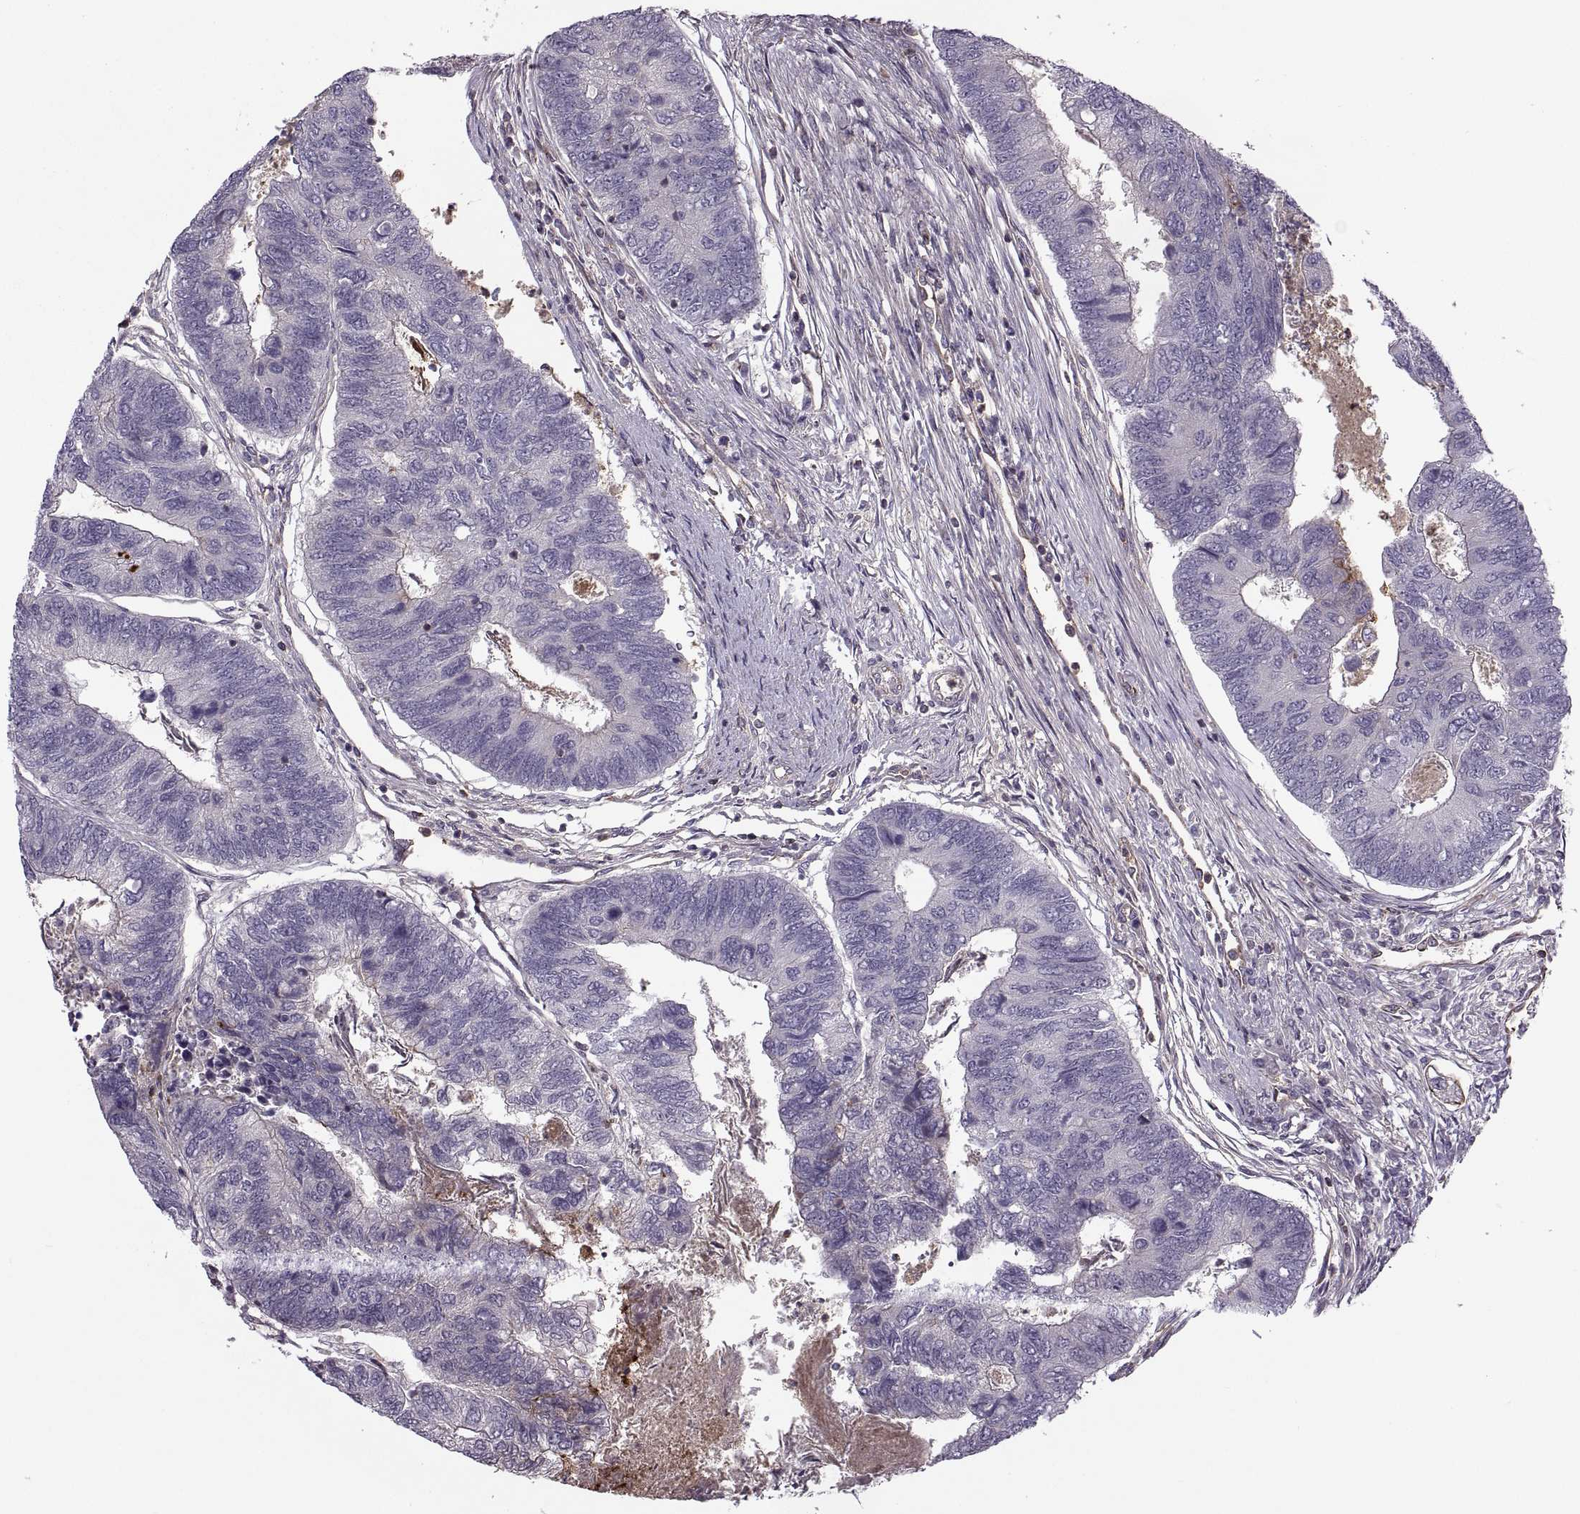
{"staining": {"intensity": "negative", "quantity": "none", "location": "none"}, "tissue": "colorectal cancer", "cell_type": "Tumor cells", "image_type": "cancer", "snomed": [{"axis": "morphology", "description": "Adenocarcinoma, NOS"}, {"axis": "topography", "description": "Colon"}], "caption": "Colorectal cancer stained for a protein using immunohistochemistry shows no positivity tumor cells.", "gene": "SLC2A3", "patient": {"sex": "female", "age": 67}}